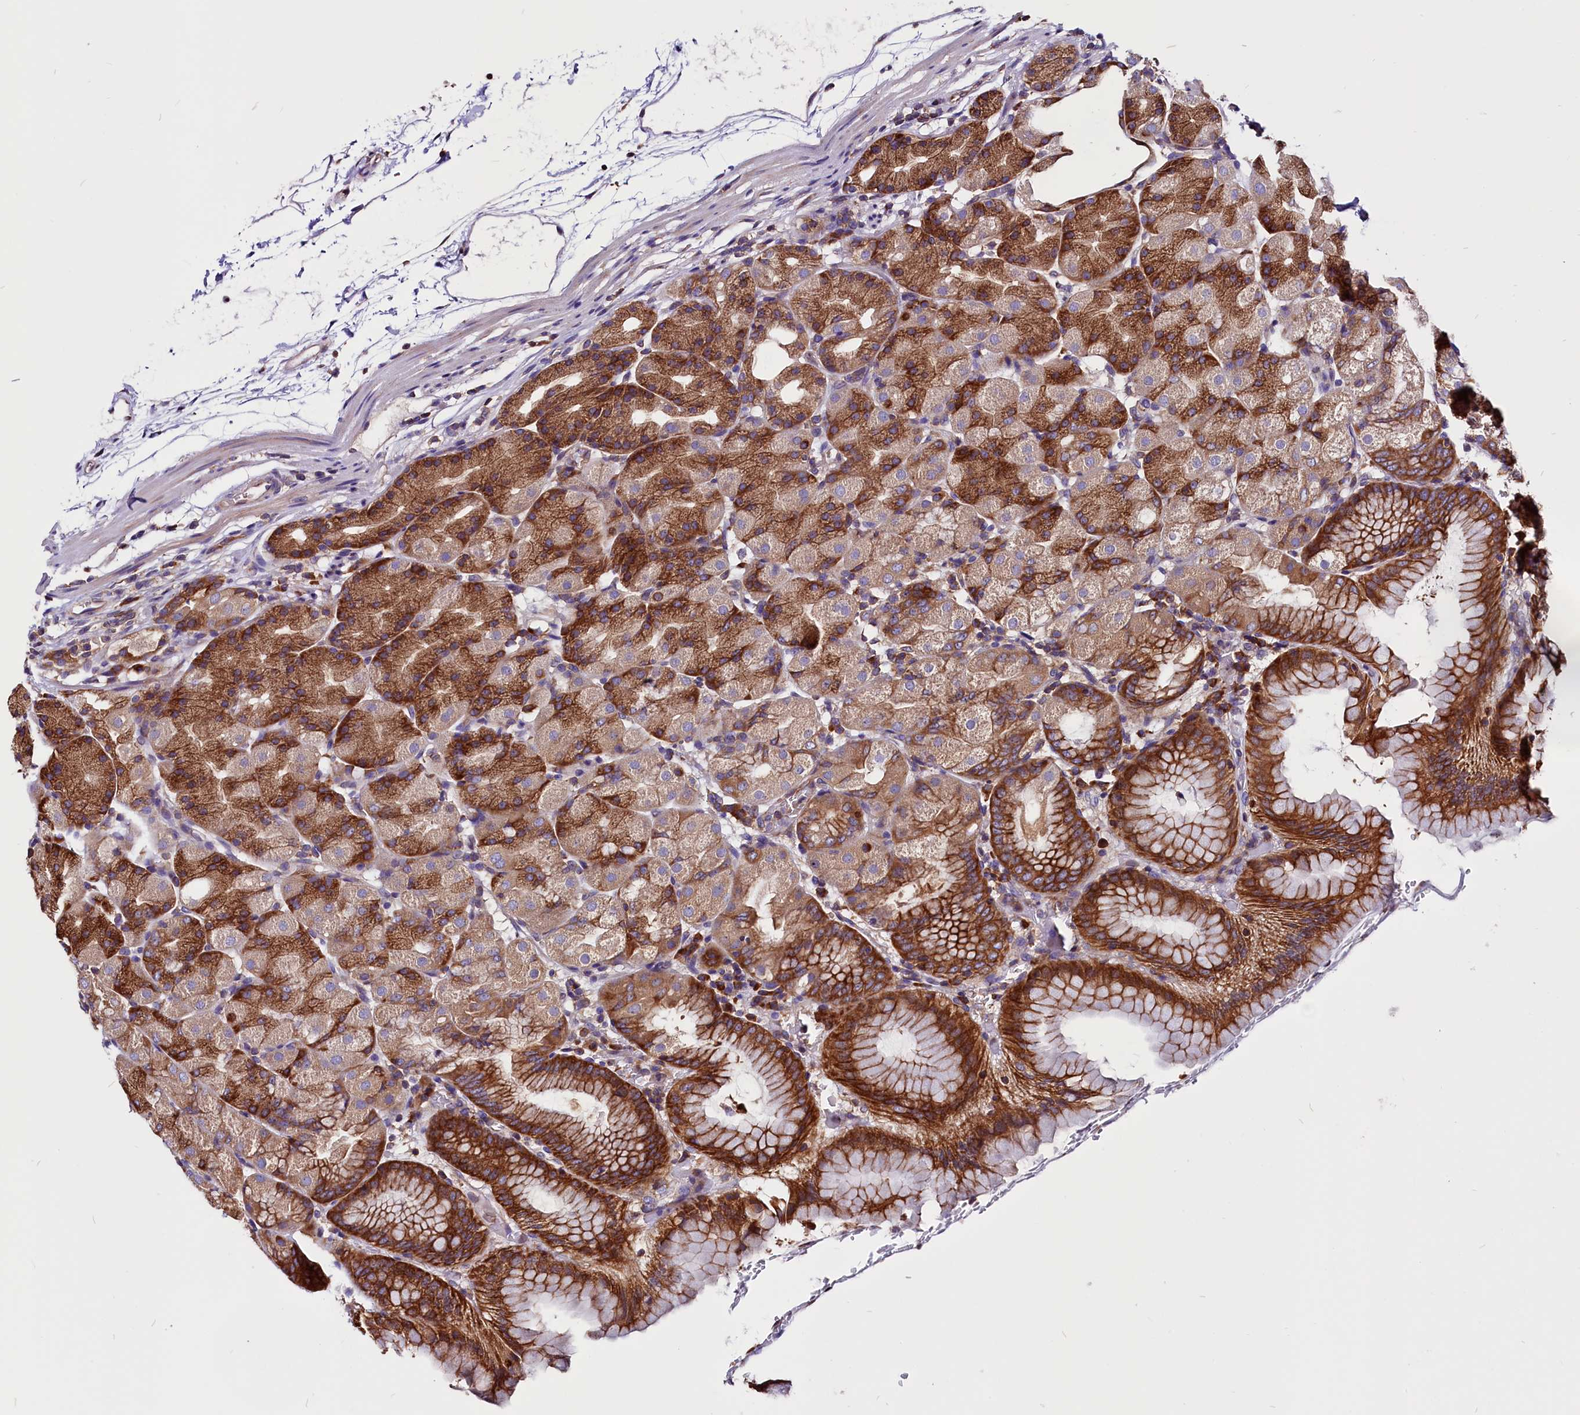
{"staining": {"intensity": "strong", "quantity": ">75%", "location": "cytoplasmic/membranous"}, "tissue": "stomach", "cell_type": "Glandular cells", "image_type": "normal", "snomed": [{"axis": "morphology", "description": "Normal tissue, NOS"}, {"axis": "topography", "description": "Stomach, upper"}, {"axis": "topography", "description": "Stomach, lower"}], "caption": "IHC of normal human stomach demonstrates high levels of strong cytoplasmic/membranous expression in about >75% of glandular cells. The protein is shown in brown color, while the nuclei are stained blue.", "gene": "EIF3G", "patient": {"sex": "male", "age": 62}}